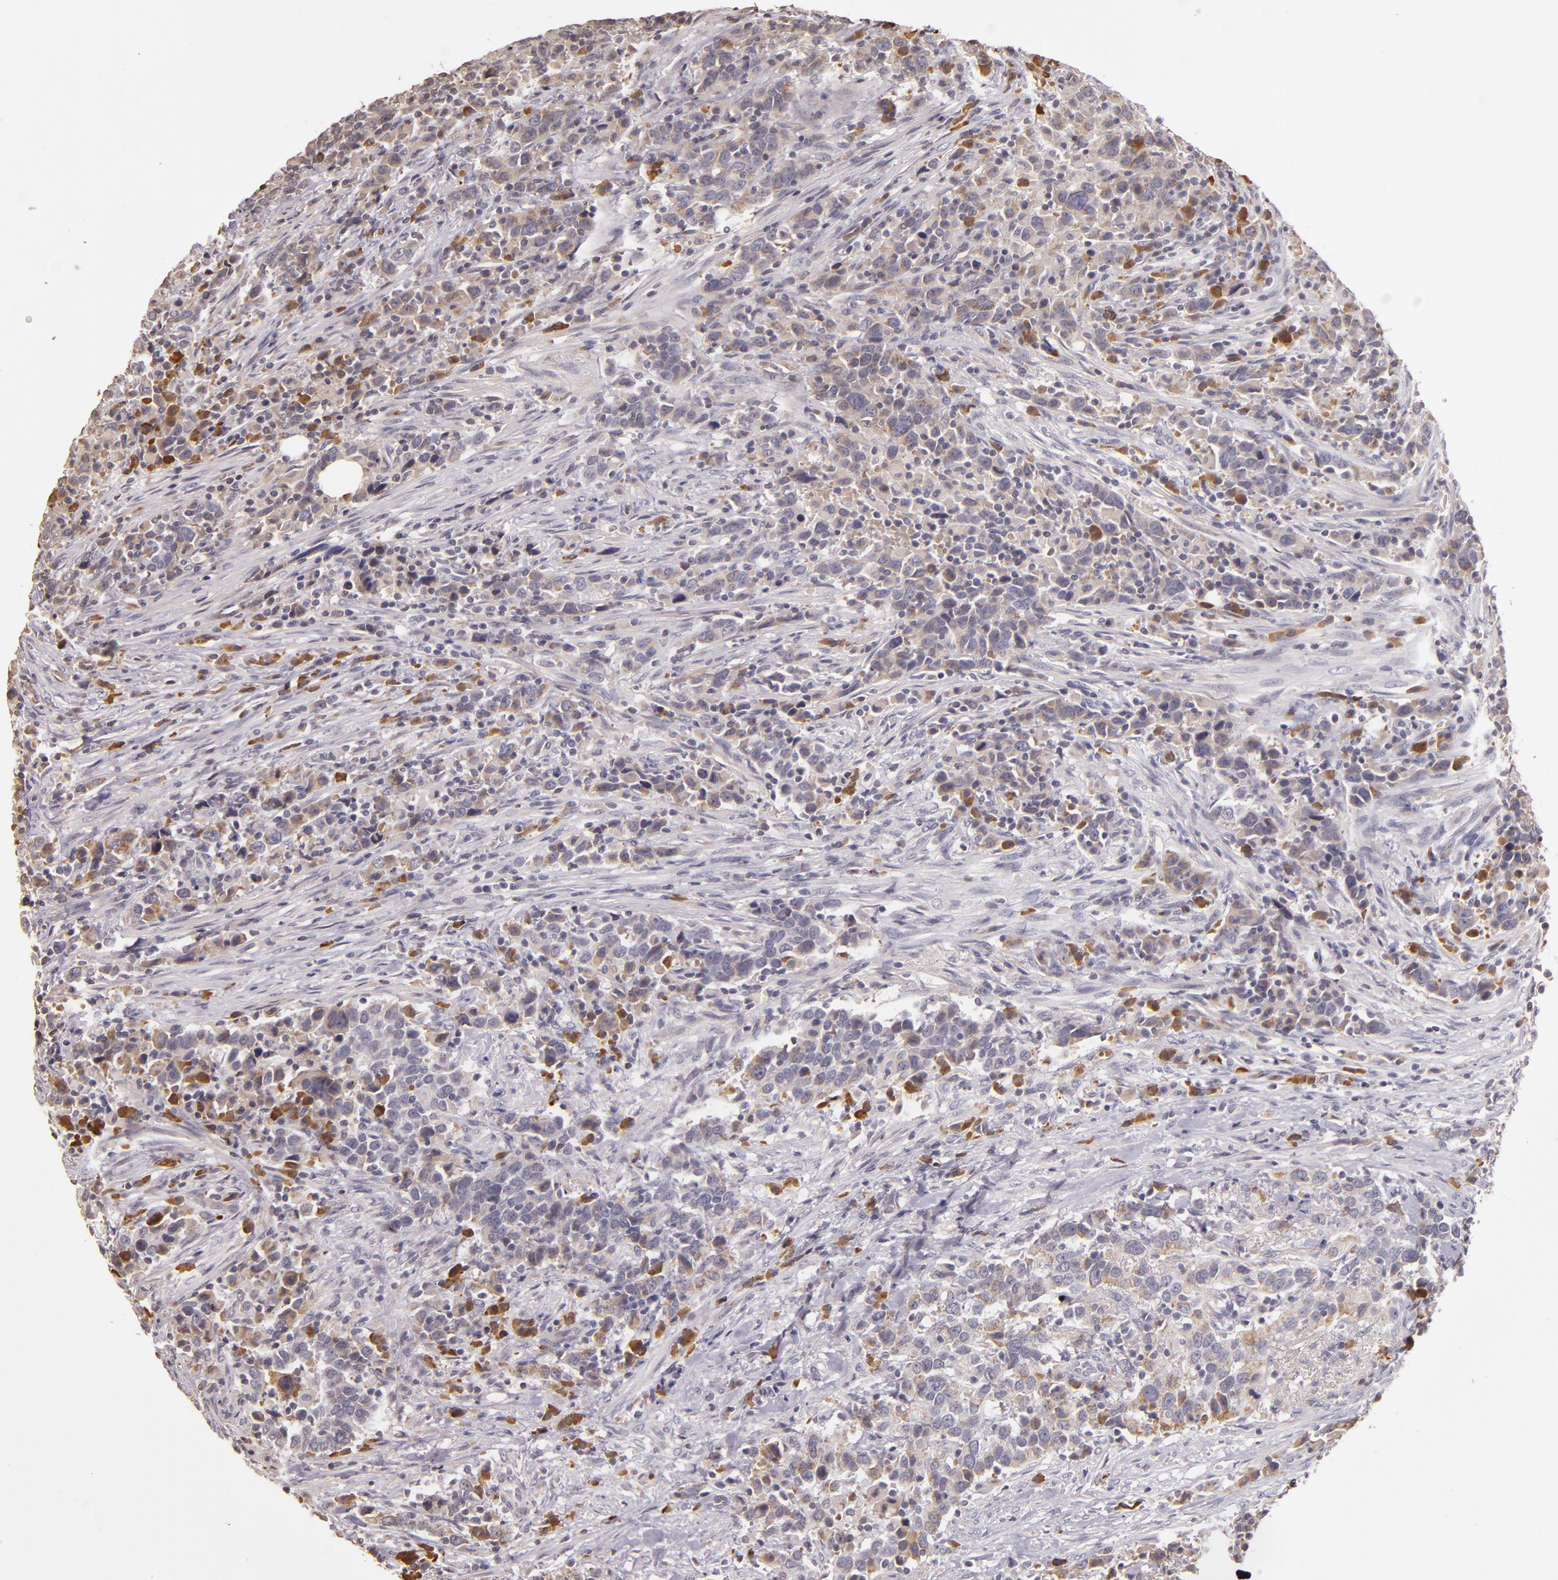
{"staining": {"intensity": "weak", "quantity": "<25%", "location": "cytoplasmic/membranous"}, "tissue": "urothelial cancer", "cell_type": "Tumor cells", "image_type": "cancer", "snomed": [{"axis": "morphology", "description": "Urothelial carcinoma, High grade"}, {"axis": "topography", "description": "Urinary bladder"}], "caption": "An image of high-grade urothelial carcinoma stained for a protein reveals no brown staining in tumor cells.", "gene": "ABL1", "patient": {"sex": "male", "age": 61}}